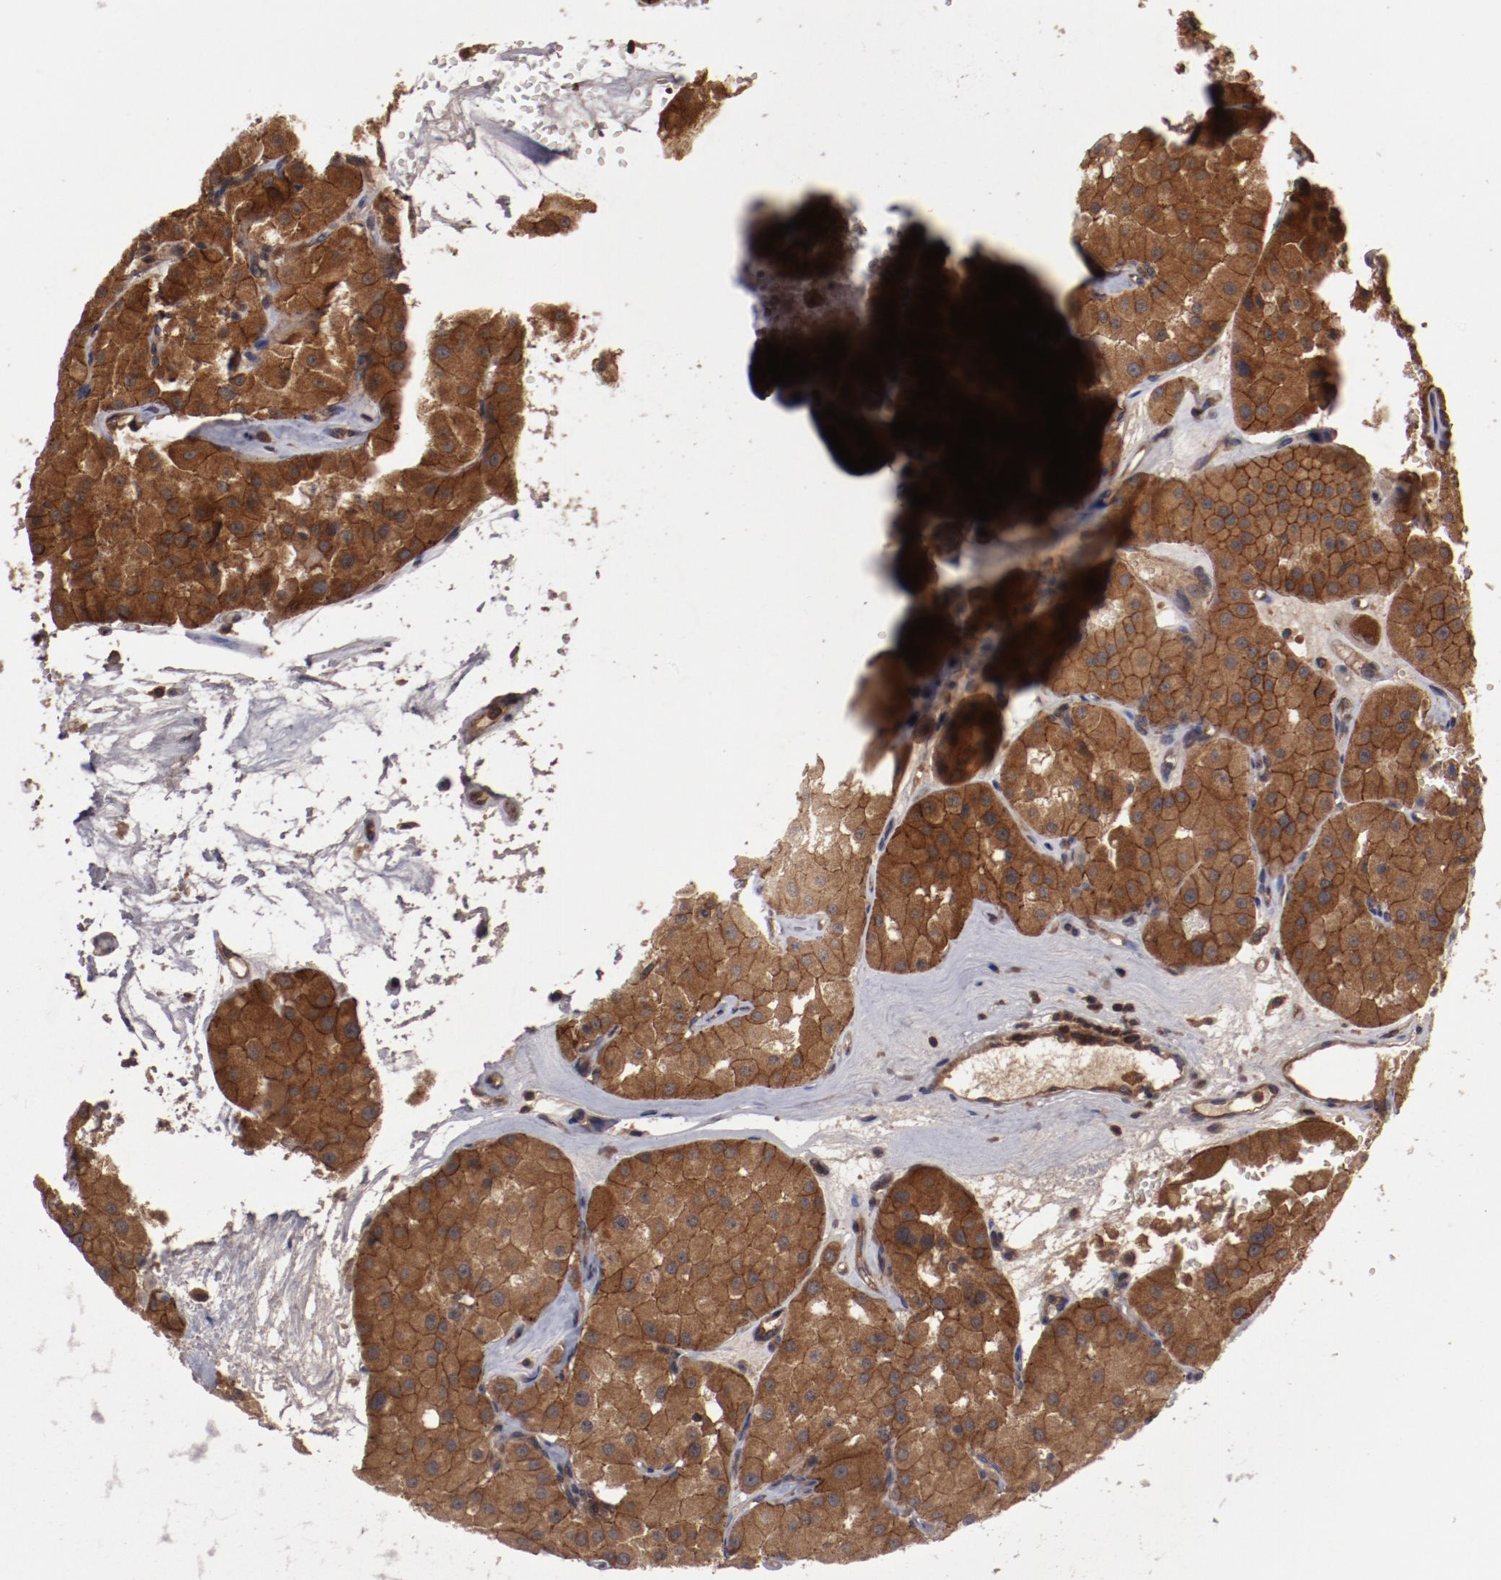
{"staining": {"intensity": "strong", "quantity": ">75%", "location": "cytoplasmic/membranous"}, "tissue": "renal cancer", "cell_type": "Tumor cells", "image_type": "cancer", "snomed": [{"axis": "morphology", "description": "Adenocarcinoma, uncertain malignant potential"}, {"axis": "topography", "description": "Kidney"}], "caption": "Immunohistochemical staining of human adenocarcinoma,  uncertain malignant potential (renal) exhibits high levels of strong cytoplasmic/membranous staining in approximately >75% of tumor cells.", "gene": "RPS6KA6", "patient": {"sex": "male", "age": 63}}